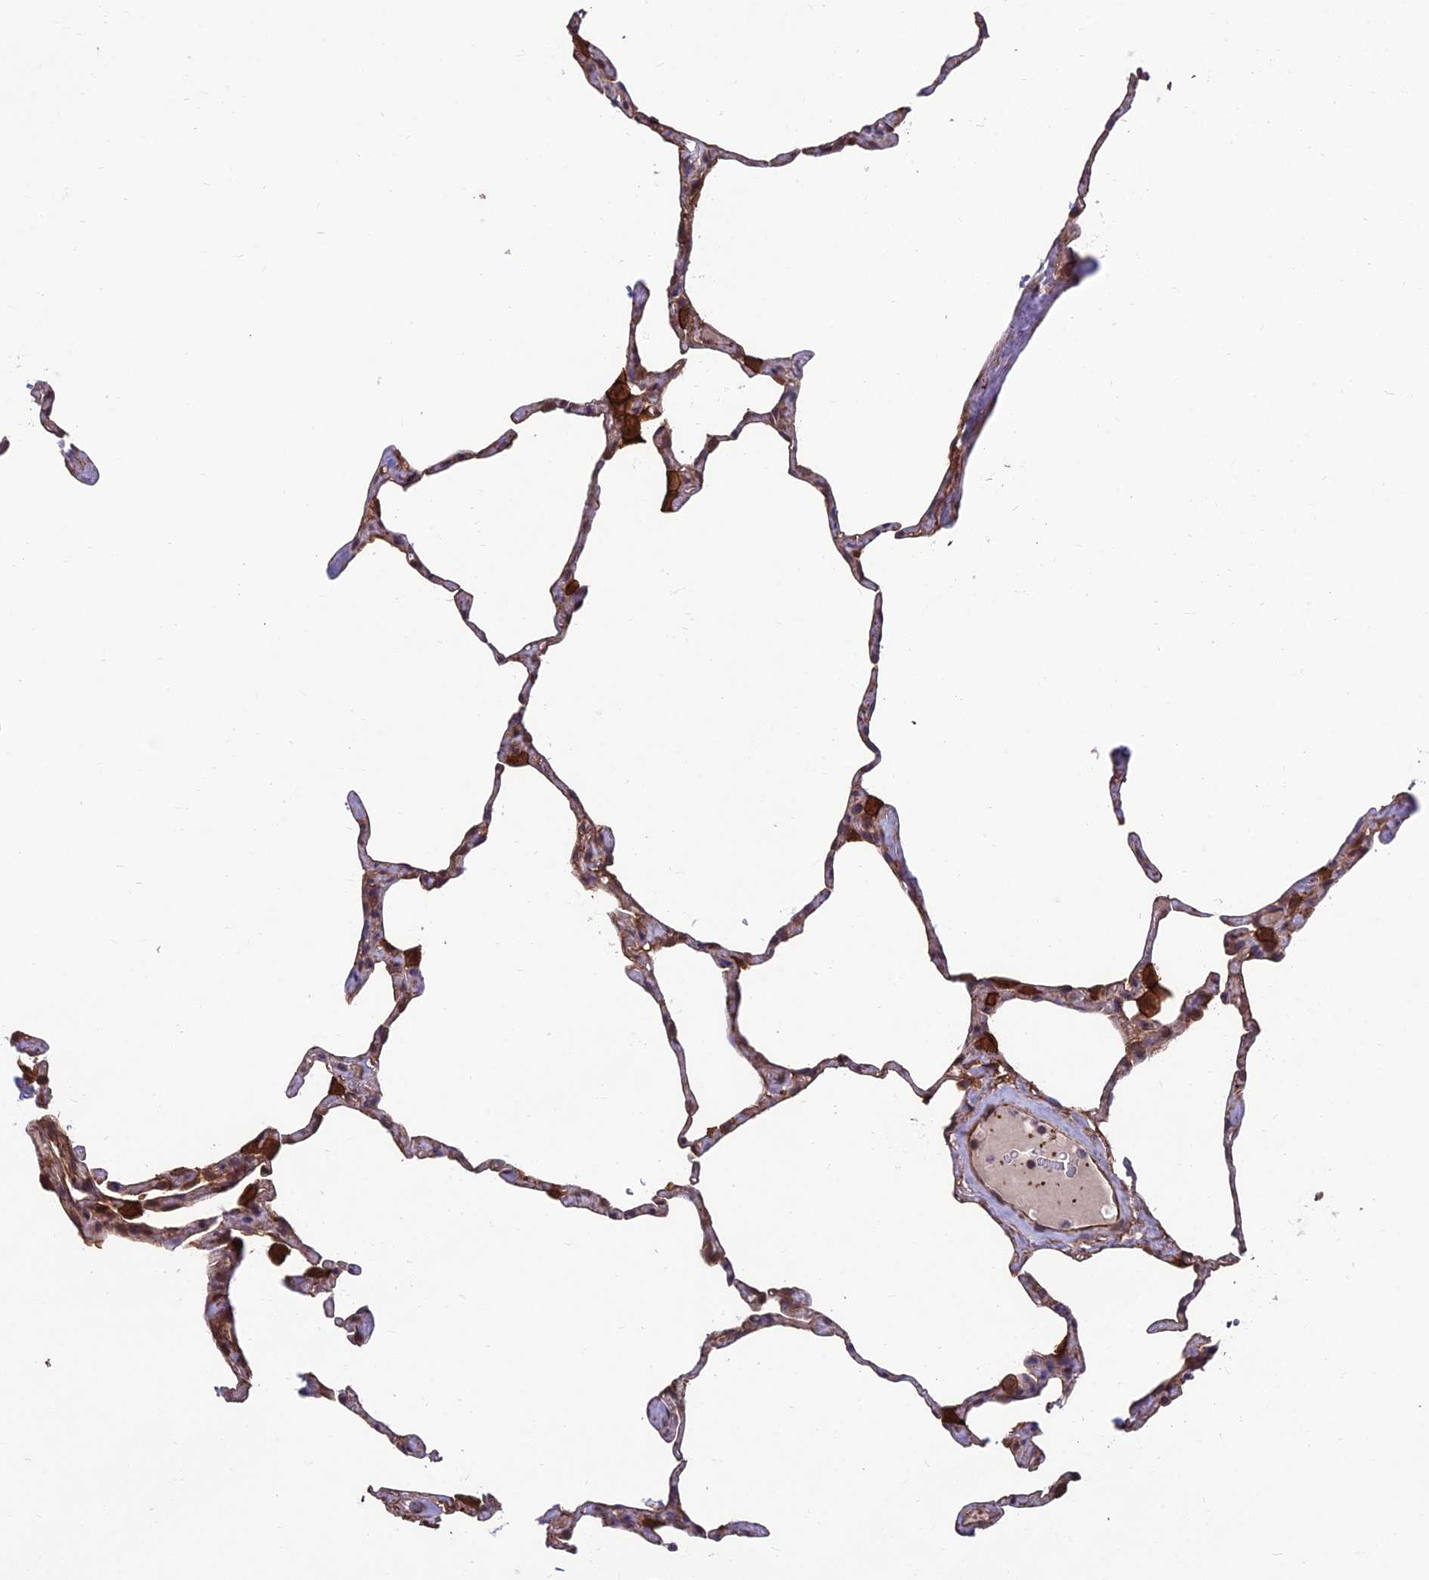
{"staining": {"intensity": "weak", "quantity": "<25%", "location": "cytoplasmic/membranous"}, "tissue": "lung", "cell_type": "Alveolar cells", "image_type": "normal", "snomed": [{"axis": "morphology", "description": "Normal tissue, NOS"}, {"axis": "topography", "description": "Lung"}], "caption": "This is an immunohistochemistry histopathology image of benign lung. There is no expression in alveolar cells.", "gene": "RTN4RL1", "patient": {"sex": "male", "age": 65}}